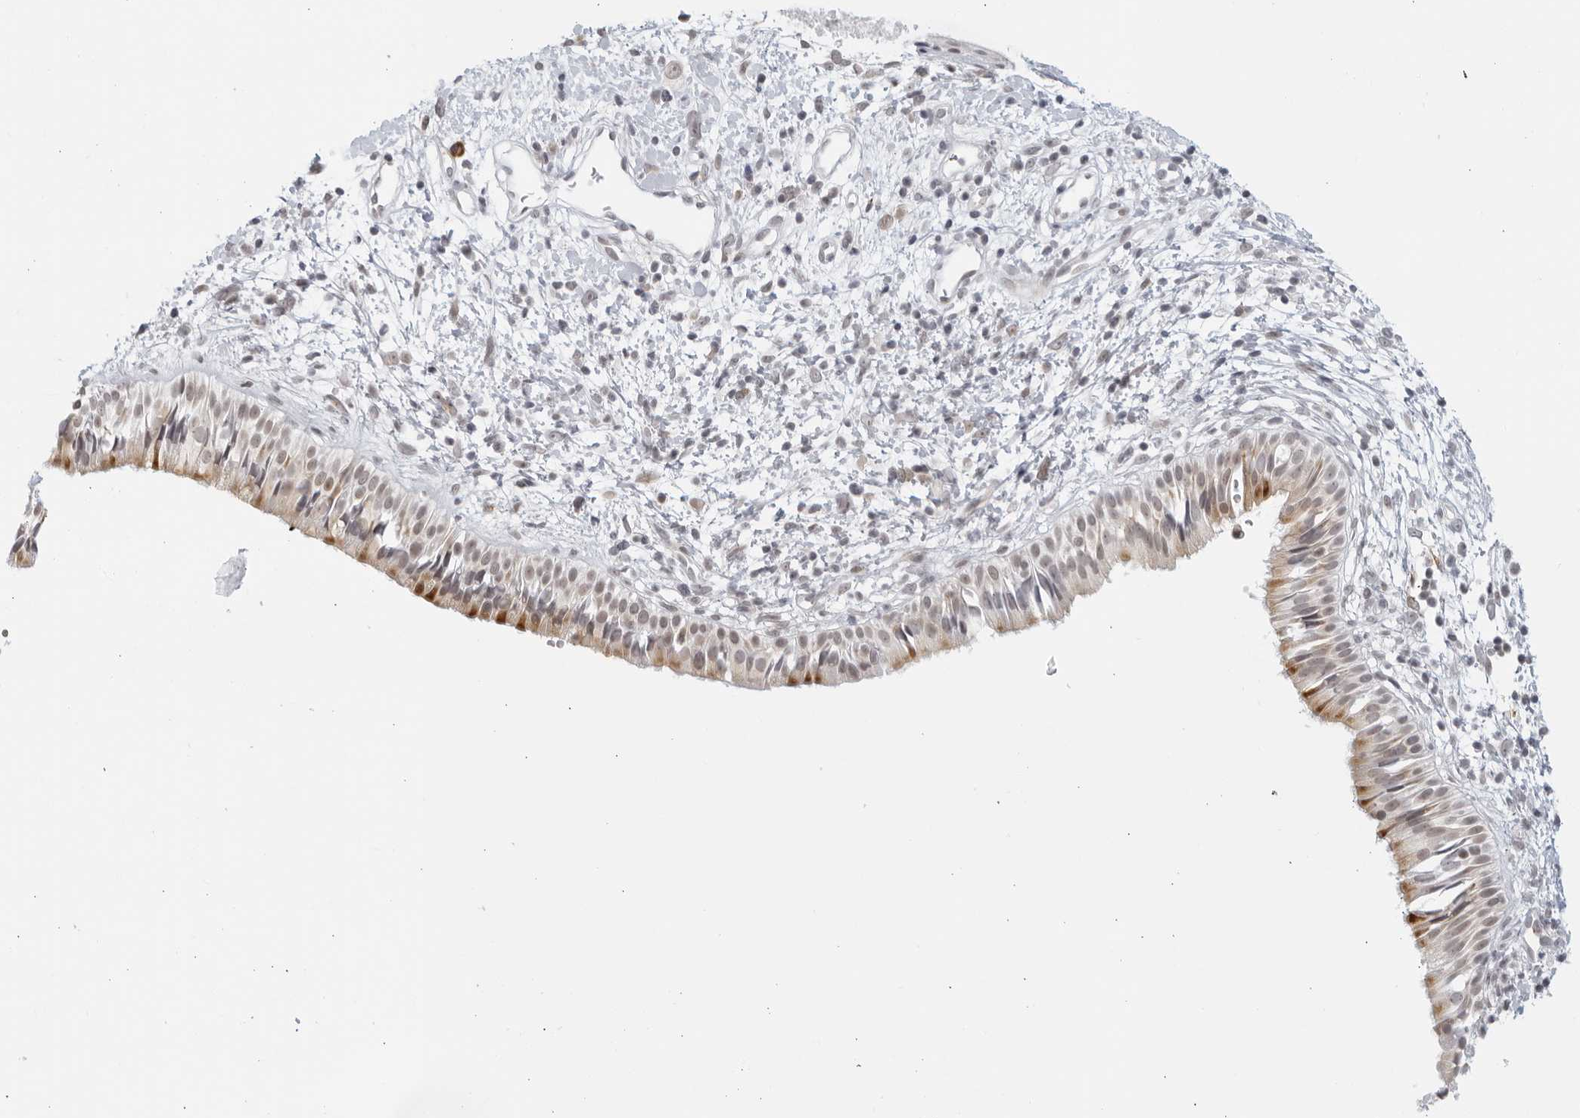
{"staining": {"intensity": "strong", "quantity": "<25%", "location": "cytoplasmic/membranous"}, "tissue": "nasopharynx", "cell_type": "Respiratory epithelial cells", "image_type": "normal", "snomed": [{"axis": "morphology", "description": "Normal tissue, NOS"}, {"axis": "topography", "description": "Nasopharynx"}], "caption": "About <25% of respiratory epithelial cells in benign human nasopharynx reveal strong cytoplasmic/membranous protein positivity as visualized by brown immunohistochemical staining.", "gene": "RAB11FIP3", "patient": {"sex": "male", "age": 22}}